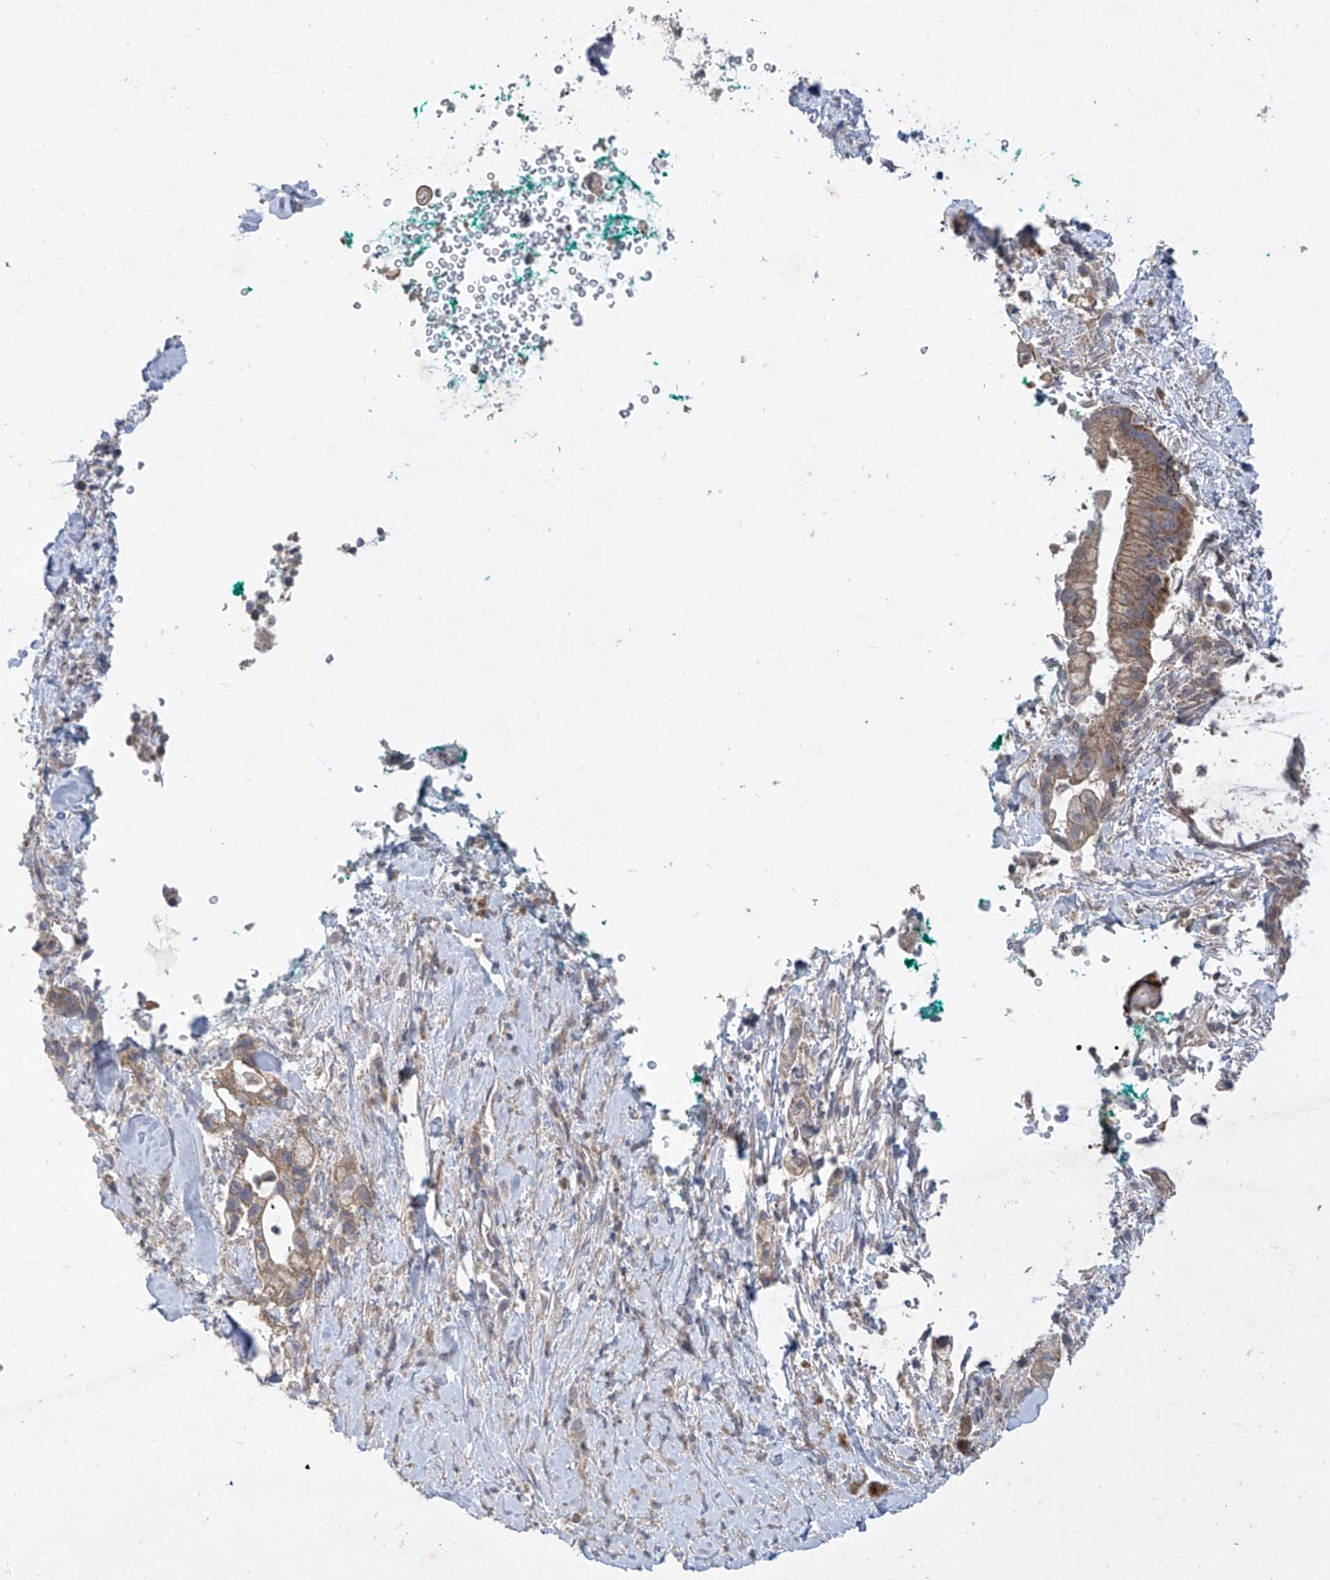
{"staining": {"intensity": "weak", "quantity": ">75%", "location": "cytoplasmic/membranous"}, "tissue": "pancreatic cancer", "cell_type": "Tumor cells", "image_type": "cancer", "snomed": [{"axis": "morphology", "description": "Adenocarcinoma, NOS"}, {"axis": "topography", "description": "Pancreas"}], "caption": "Tumor cells show low levels of weak cytoplasmic/membranous staining in about >75% of cells in human pancreatic cancer (adenocarcinoma).", "gene": "COQ3", "patient": {"sex": "male", "age": 53}}